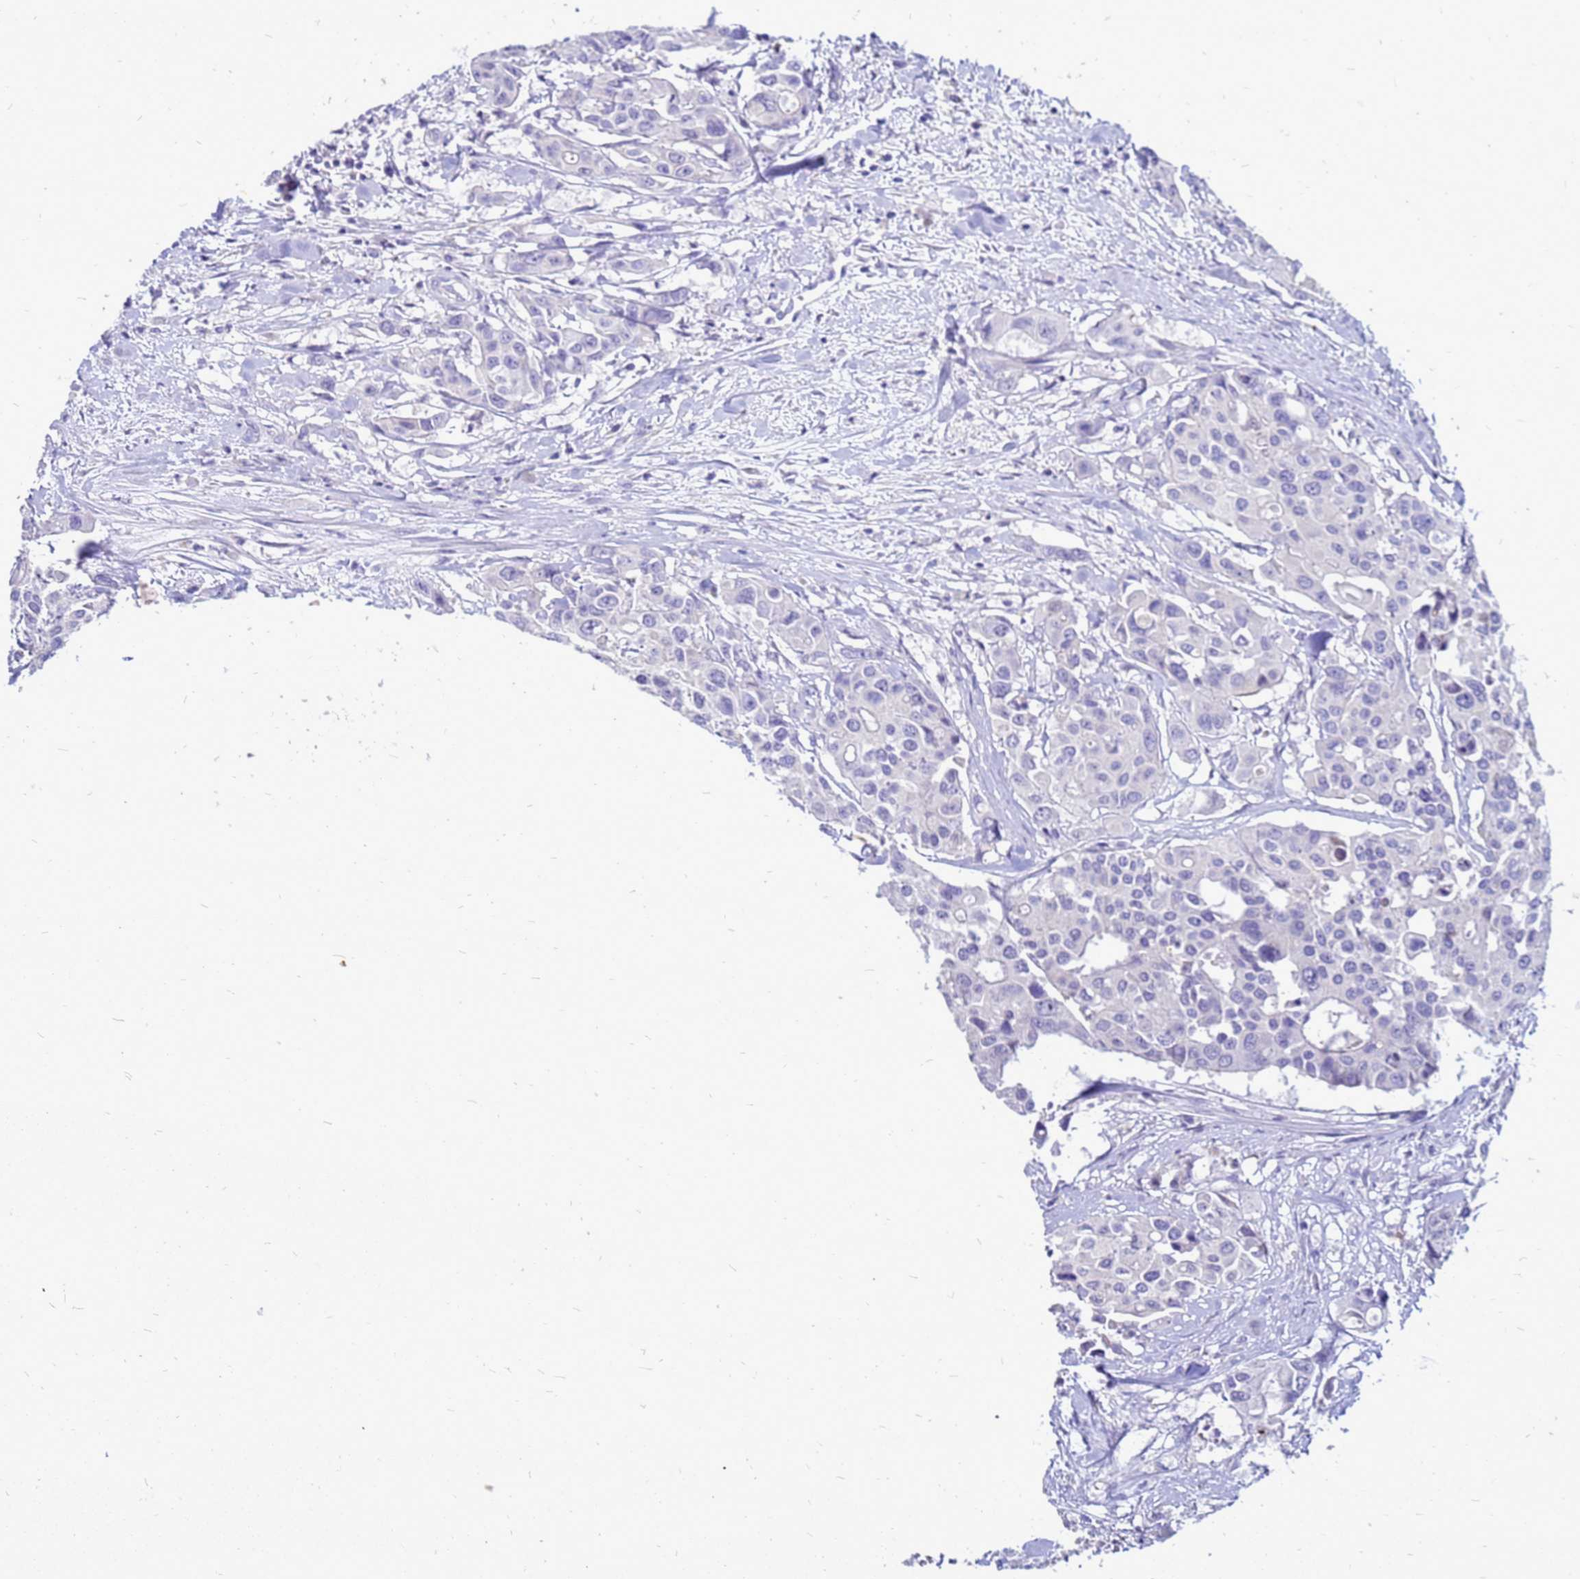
{"staining": {"intensity": "negative", "quantity": "none", "location": "none"}, "tissue": "colorectal cancer", "cell_type": "Tumor cells", "image_type": "cancer", "snomed": [{"axis": "morphology", "description": "Adenocarcinoma, NOS"}, {"axis": "topography", "description": "Colon"}], "caption": "Colorectal cancer stained for a protein using IHC reveals no expression tumor cells.", "gene": "AKR1C1", "patient": {"sex": "male", "age": 77}}